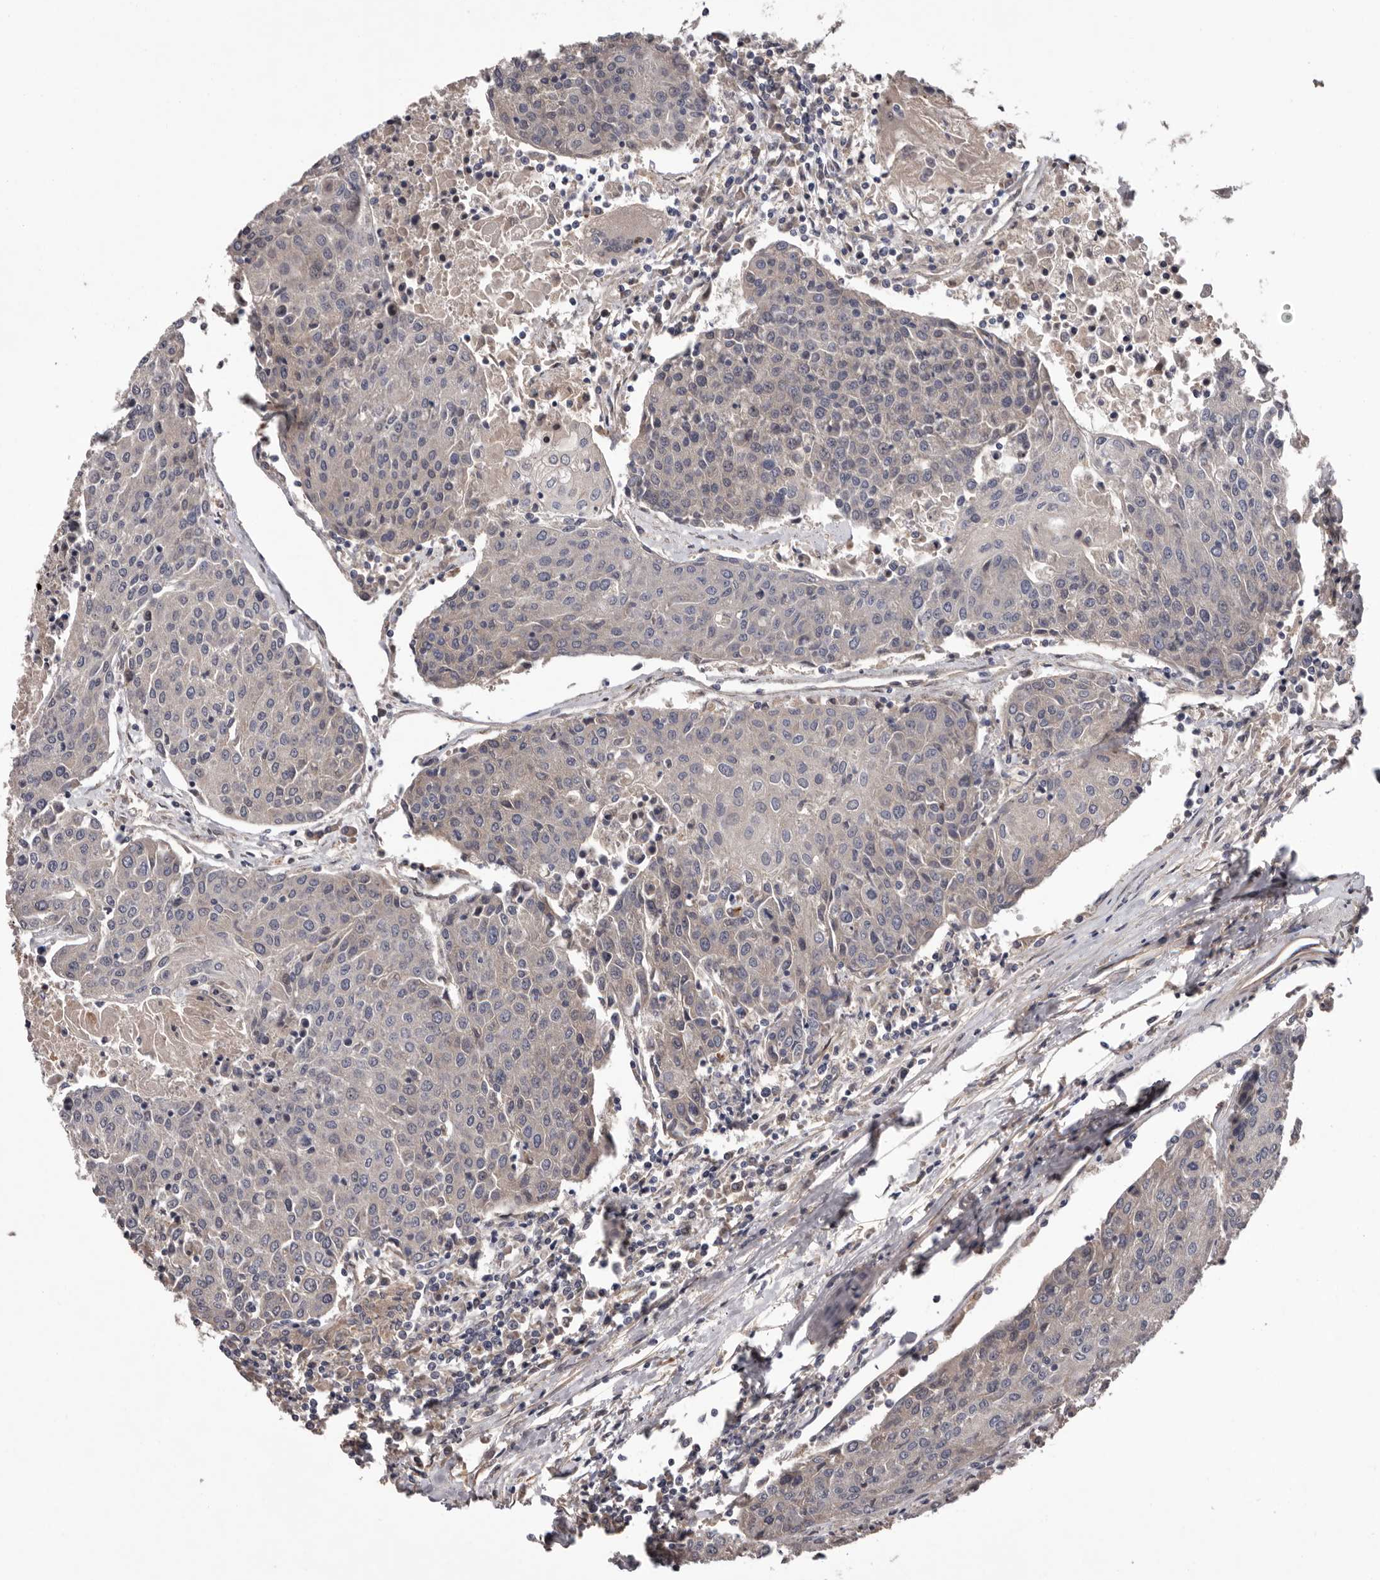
{"staining": {"intensity": "negative", "quantity": "none", "location": "none"}, "tissue": "urothelial cancer", "cell_type": "Tumor cells", "image_type": "cancer", "snomed": [{"axis": "morphology", "description": "Urothelial carcinoma, High grade"}, {"axis": "topography", "description": "Urinary bladder"}], "caption": "DAB immunohistochemical staining of human urothelial cancer exhibits no significant staining in tumor cells.", "gene": "PRKD1", "patient": {"sex": "female", "age": 85}}